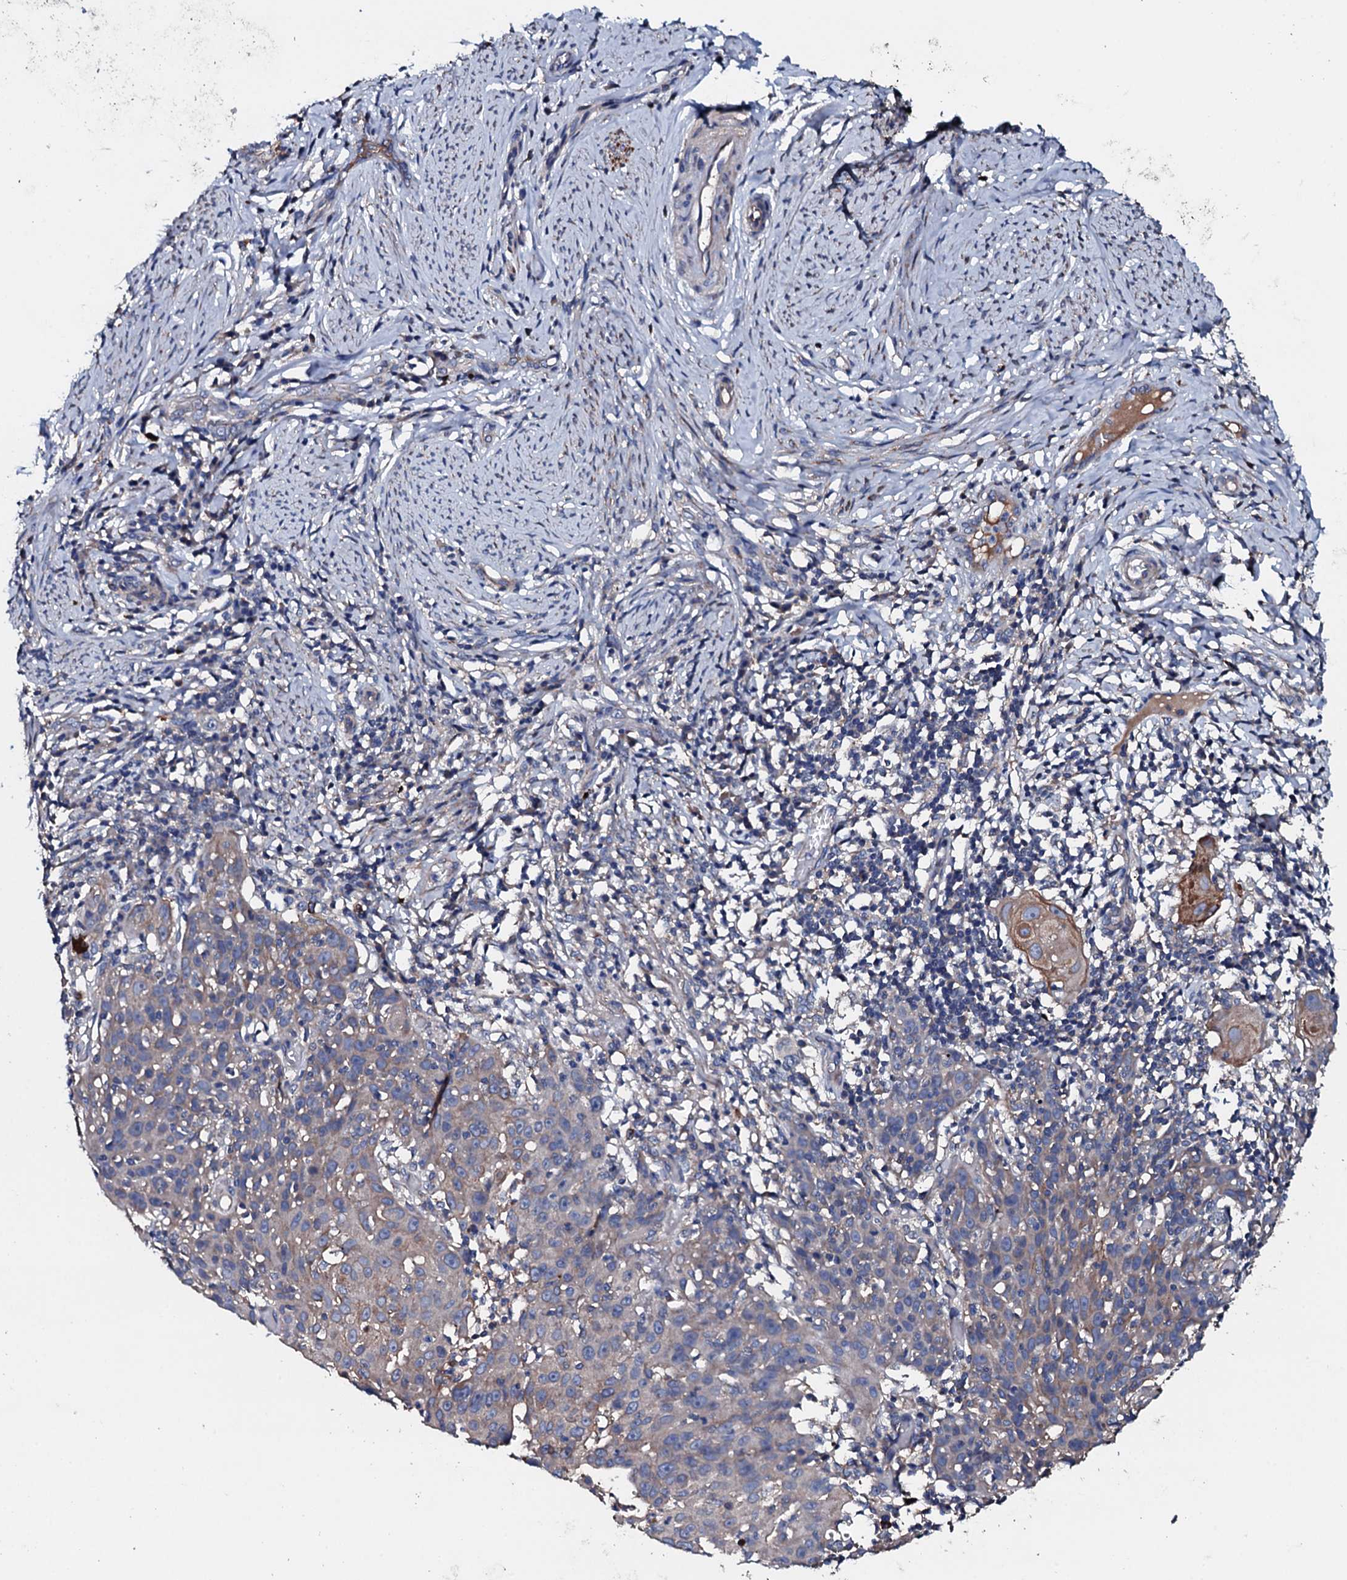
{"staining": {"intensity": "moderate", "quantity": "25%-75%", "location": "cytoplasmic/membranous"}, "tissue": "cervical cancer", "cell_type": "Tumor cells", "image_type": "cancer", "snomed": [{"axis": "morphology", "description": "Squamous cell carcinoma, NOS"}, {"axis": "topography", "description": "Cervix"}], "caption": "A brown stain labels moderate cytoplasmic/membranous staining of a protein in cervical cancer (squamous cell carcinoma) tumor cells.", "gene": "NEK1", "patient": {"sex": "female", "age": 50}}